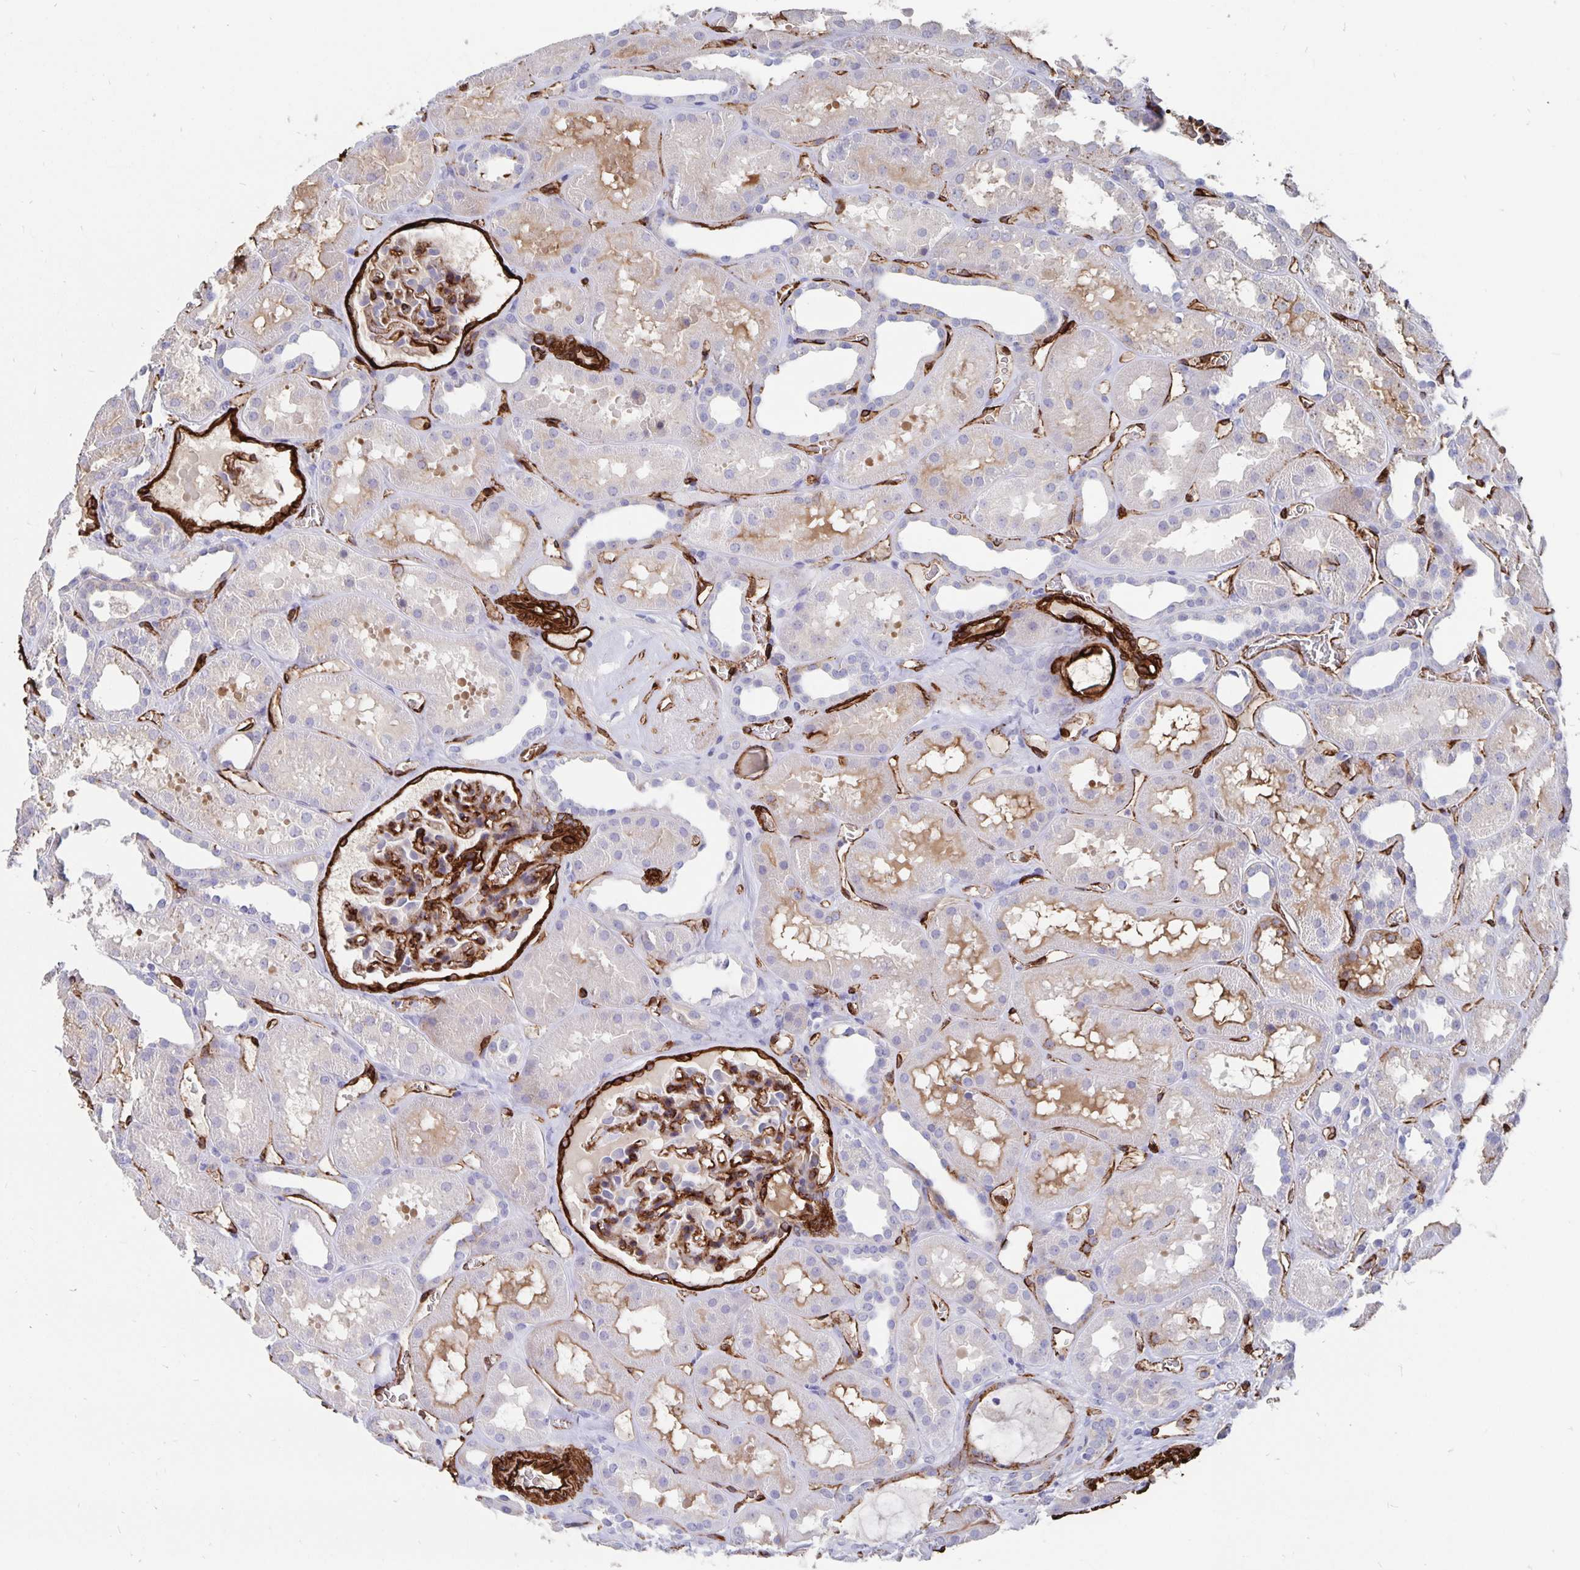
{"staining": {"intensity": "moderate", "quantity": "<25%", "location": "cytoplasmic/membranous"}, "tissue": "kidney", "cell_type": "Cells in glomeruli", "image_type": "normal", "snomed": [{"axis": "morphology", "description": "Normal tissue, NOS"}, {"axis": "topography", "description": "Kidney"}], "caption": "This is an image of IHC staining of benign kidney, which shows moderate positivity in the cytoplasmic/membranous of cells in glomeruli.", "gene": "DCHS2", "patient": {"sex": "female", "age": 41}}